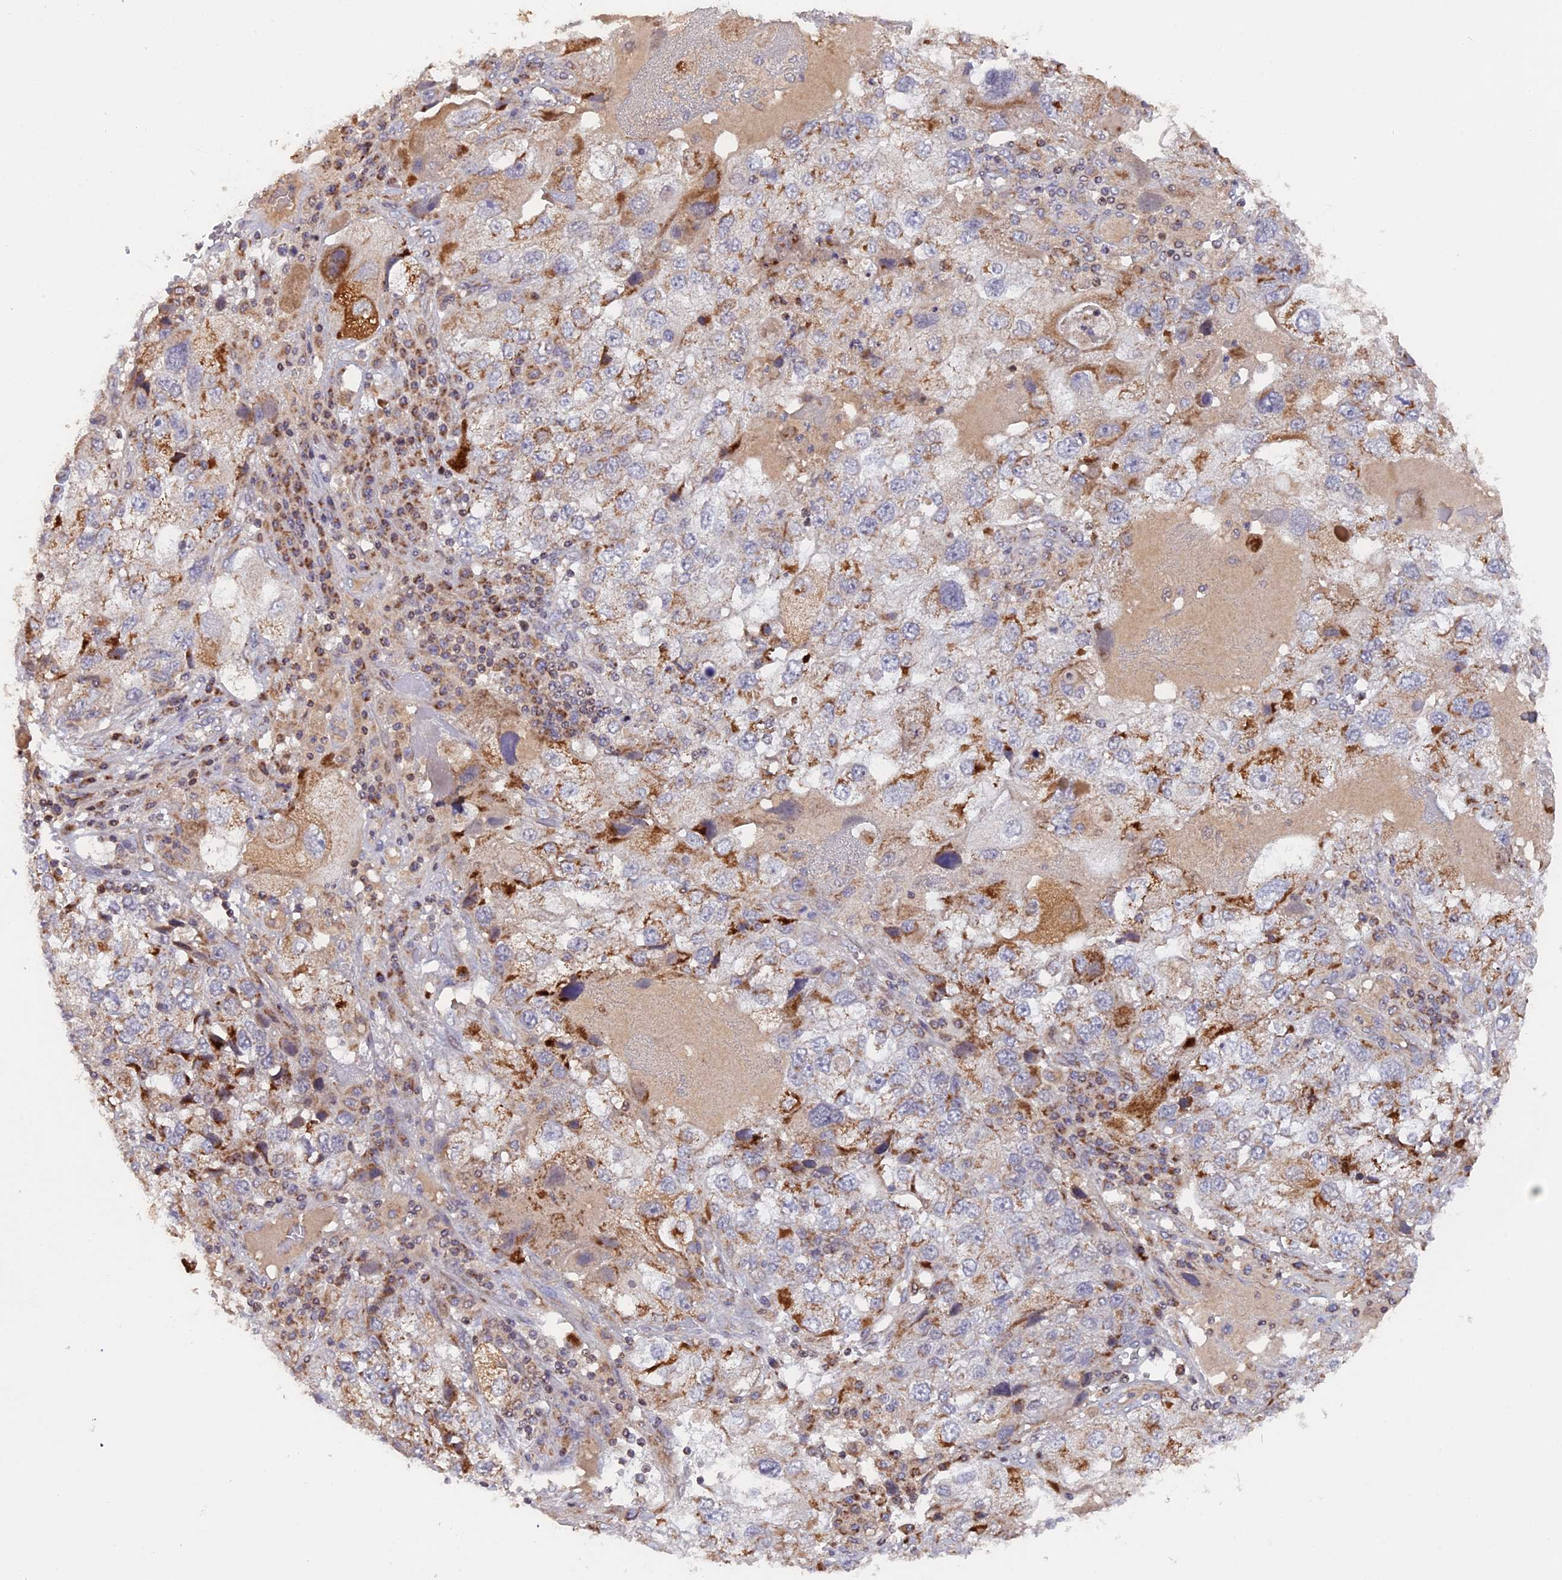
{"staining": {"intensity": "moderate", "quantity": "<25%", "location": "cytoplasmic/membranous"}, "tissue": "endometrial cancer", "cell_type": "Tumor cells", "image_type": "cancer", "snomed": [{"axis": "morphology", "description": "Adenocarcinoma, NOS"}, {"axis": "topography", "description": "Endometrium"}], "caption": "This micrograph demonstrates endometrial adenocarcinoma stained with immunohistochemistry (IHC) to label a protein in brown. The cytoplasmic/membranous of tumor cells show moderate positivity for the protein. Nuclei are counter-stained blue.", "gene": "MPV17L", "patient": {"sex": "female", "age": 49}}